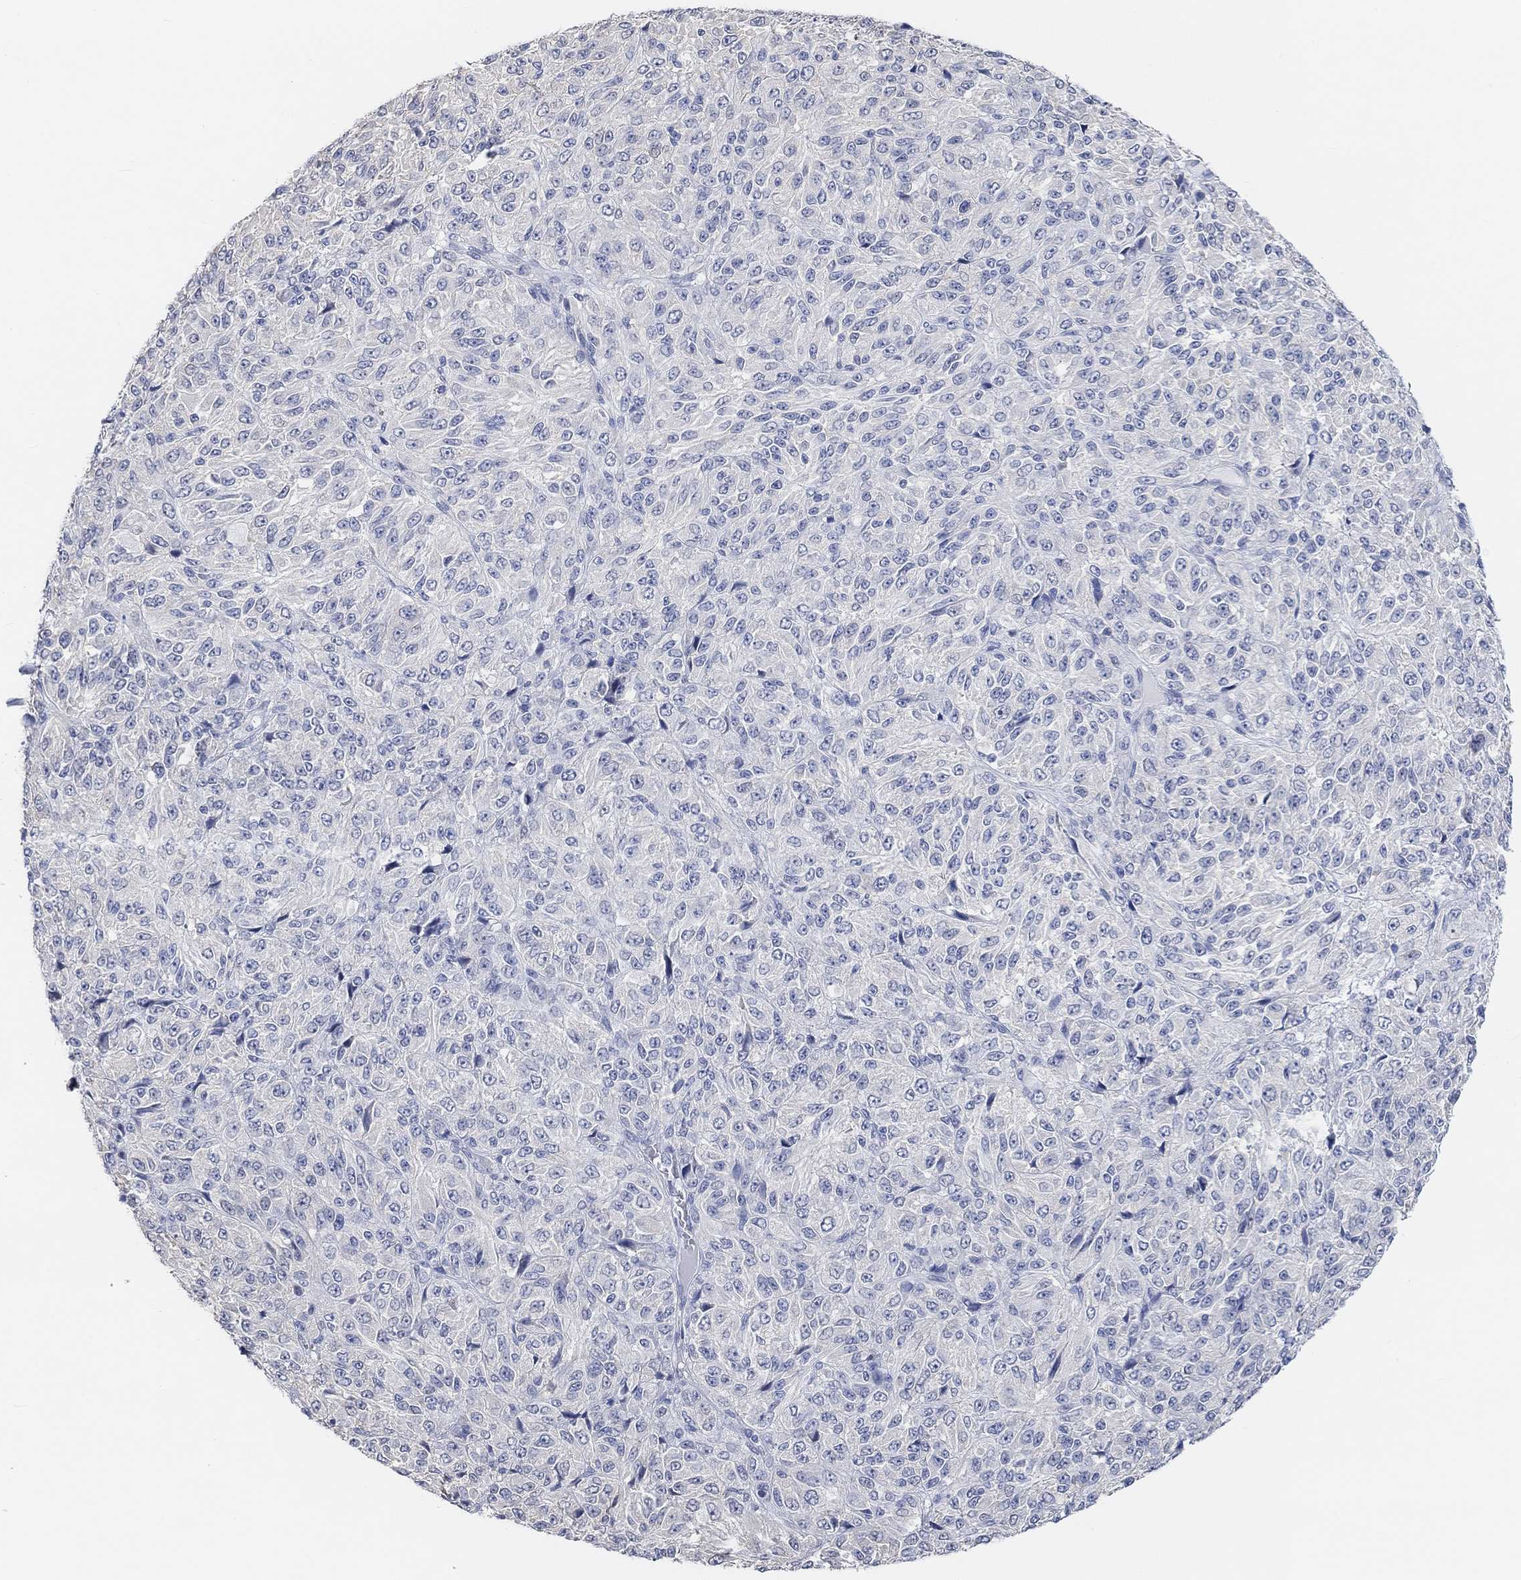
{"staining": {"intensity": "negative", "quantity": "none", "location": "none"}, "tissue": "melanoma", "cell_type": "Tumor cells", "image_type": "cancer", "snomed": [{"axis": "morphology", "description": "Malignant melanoma, Metastatic site"}, {"axis": "topography", "description": "Brain"}], "caption": "Immunohistochemistry (IHC) micrograph of human malignant melanoma (metastatic site) stained for a protein (brown), which demonstrates no positivity in tumor cells.", "gene": "MUC1", "patient": {"sex": "female", "age": 56}}